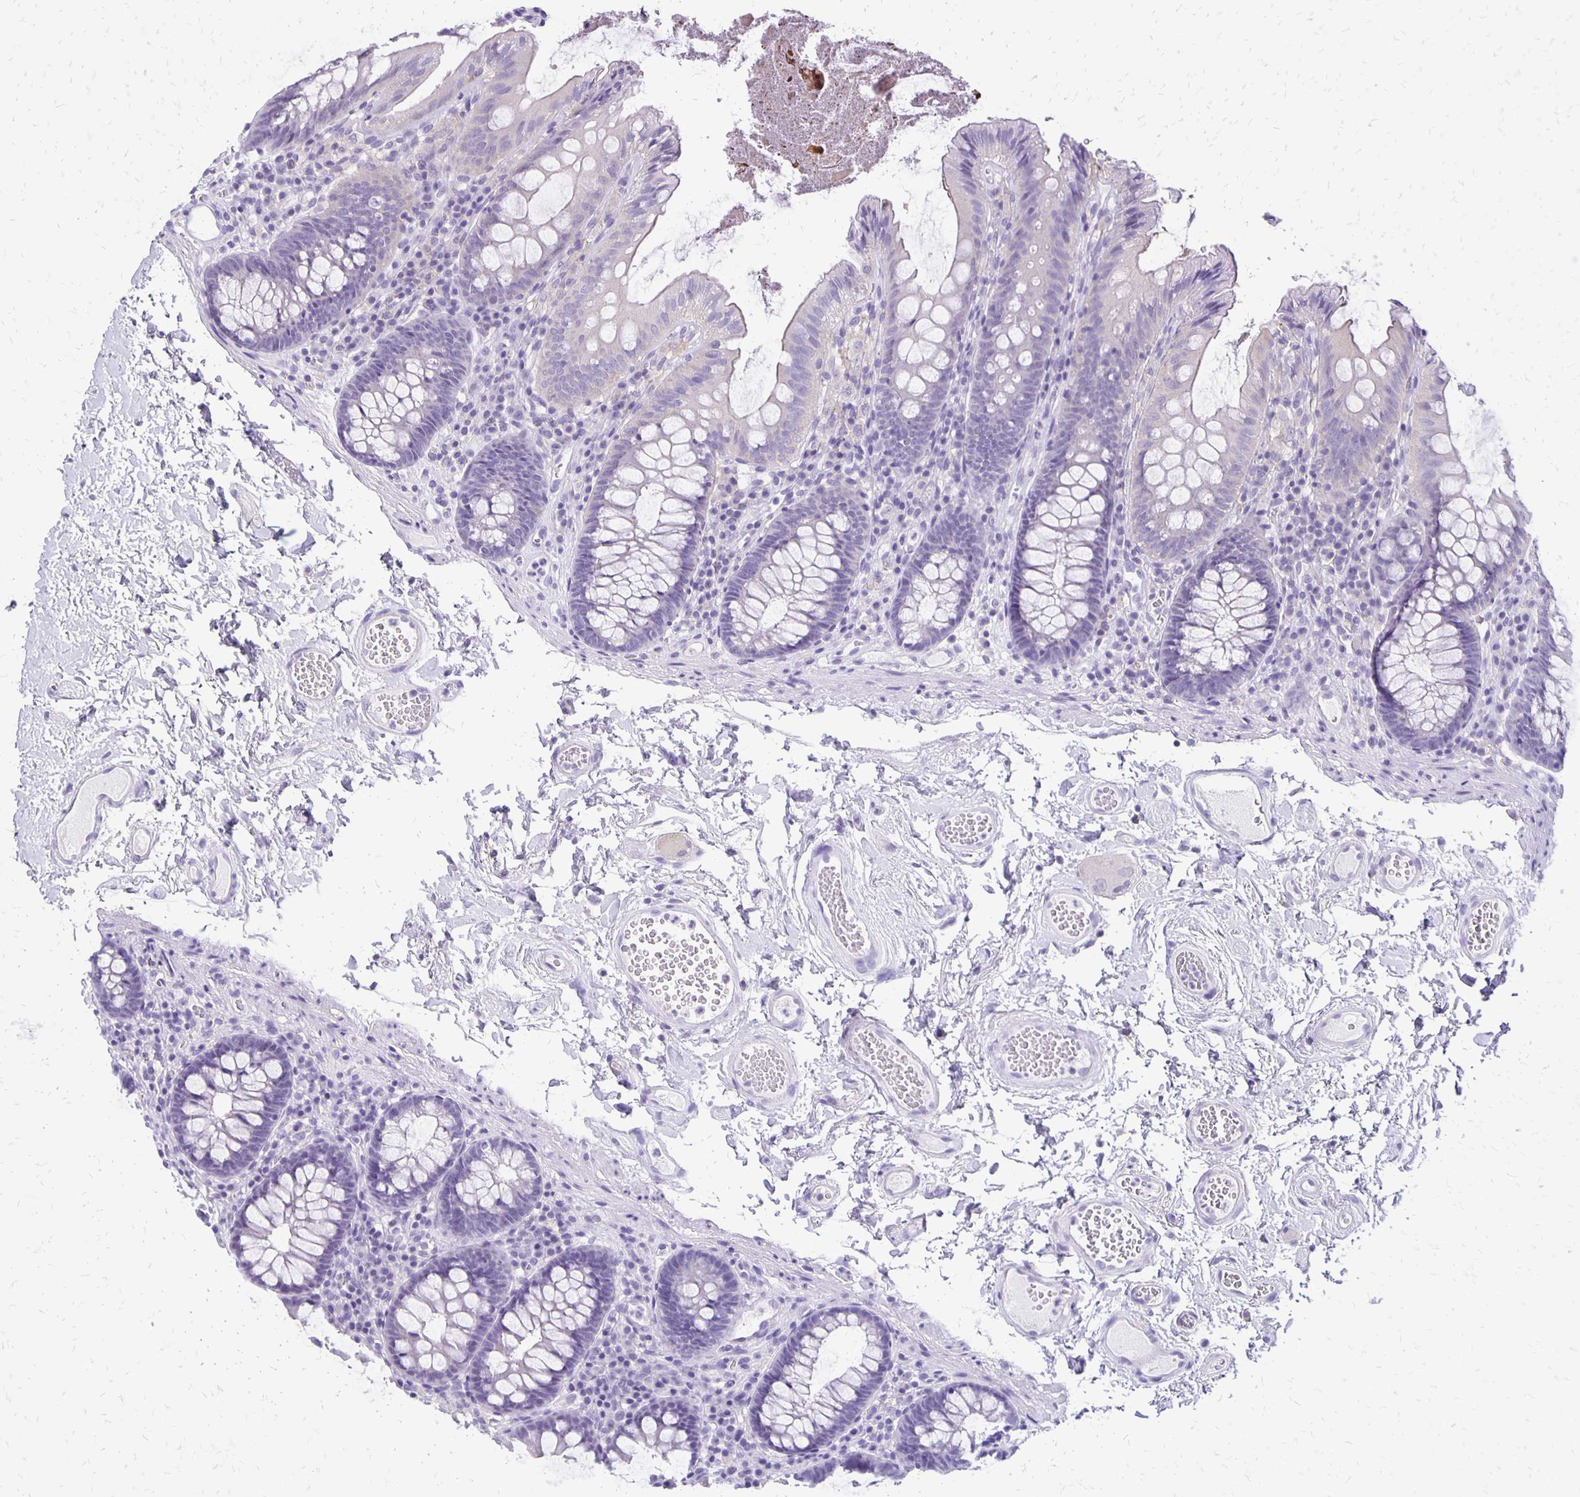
{"staining": {"intensity": "negative", "quantity": "none", "location": "none"}, "tissue": "colon", "cell_type": "Endothelial cells", "image_type": "normal", "snomed": [{"axis": "morphology", "description": "Normal tissue, NOS"}, {"axis": "topography", "description": "Colon"}, {"axis": "topography", "description": "Peripheral nerve tissue"}], "caption": "Protein analysis of benign colon reveals no significant staining in endothelial cells. The staining was performed using DAB to visualize the protein expression in brown, while the nuclei were stained in blue with hematoxylin (Magnification: 20x).", "gene": "ANKRD45", "patient": {"sex": "male", "age": 84}}